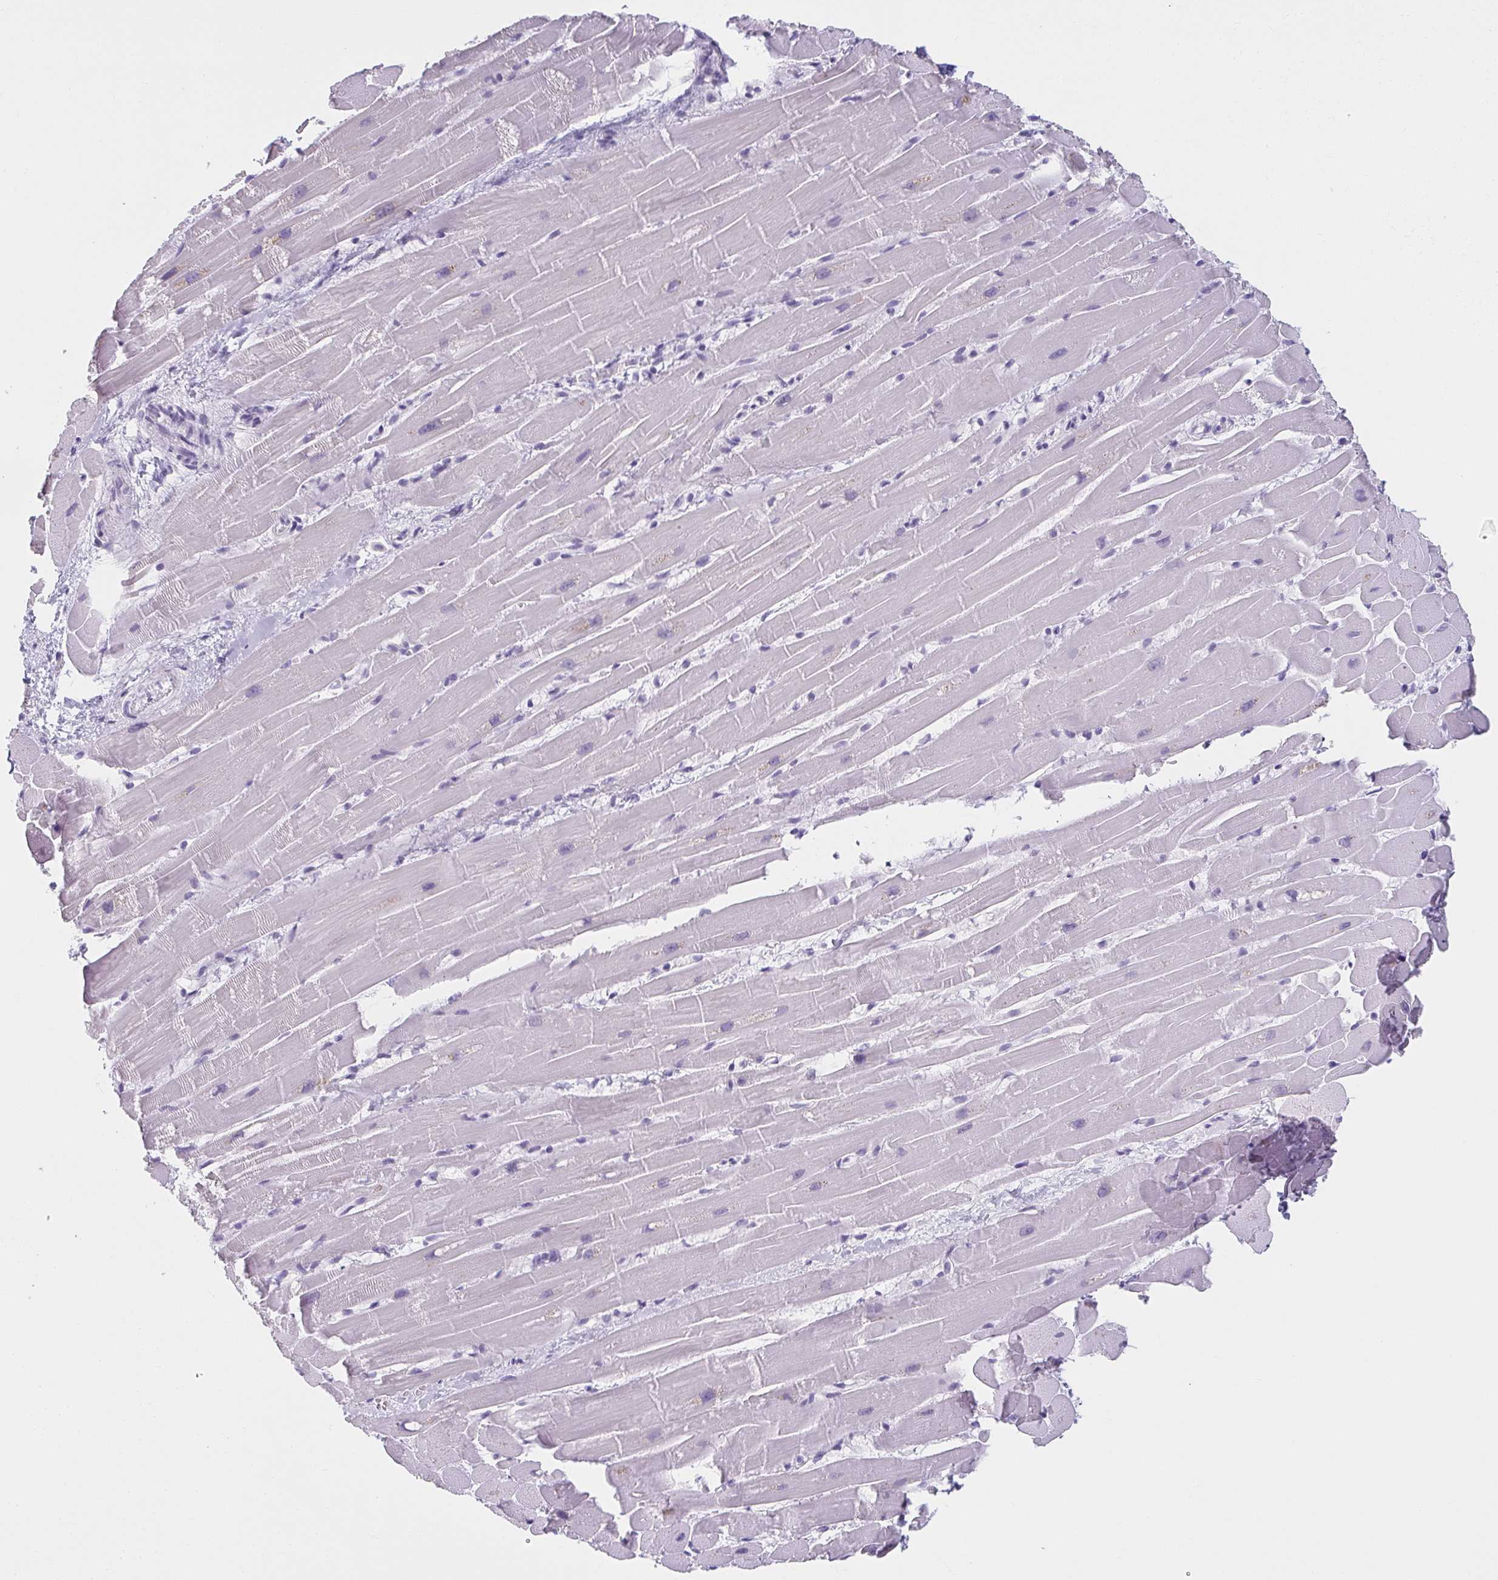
{"staining": {"intensity": "negative", "quantity": "none", "location": "none"}, "tissue": "heart muscle", "cell_type": "Cardiomyocytes", "image_type": "normal", "snomed": [{"axis": "morphology", "description": "Normal tissue, NOS"}, {"axis": "topography", "description": "Heart"}], "caption": "High power microscopy image of an immunohistochemistry (IHC) micrograph of normal heart muscle, revealing no significant positivity in cardiomyocytes. The staining was performed using DAB to visualize the protein expression in brown, while the nuclei were stained in blue with hematoxylin (Magnification: 20x).", "gene": "MOBP", "patient": {"sex": "male", "age": 37}}